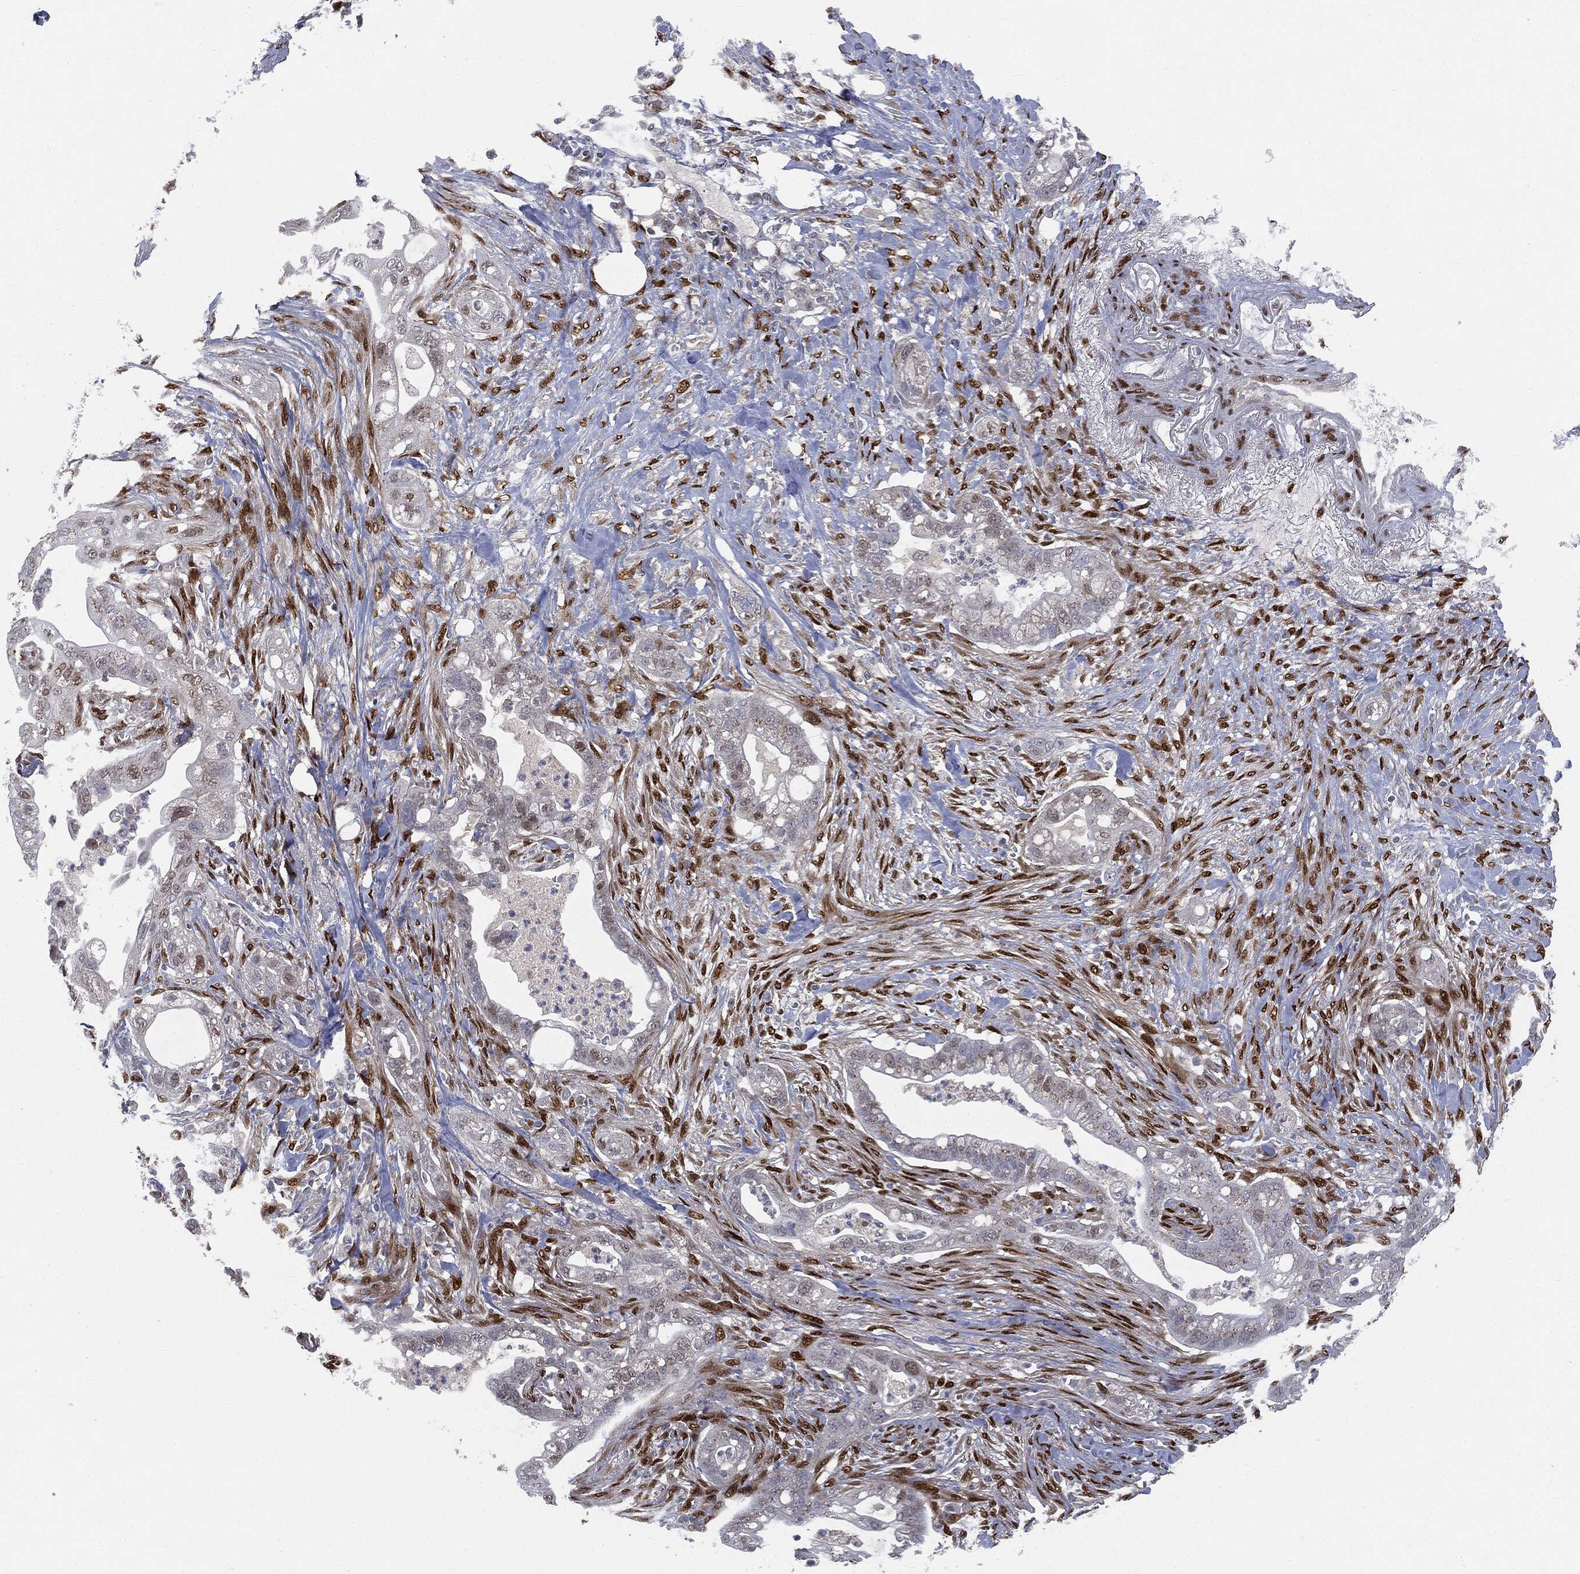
{"staining": {"intensity": "negative", "quantity": "none", "location": "none"}, "tissue": "pancreatic cancer", "cell_type": "Tumor cells", "image_type": "cancer", "snomed": [{"axis": "morphology", "description": "Adenocarcinoma, NOS"}, {"axis": "topography", "description": "Pancreas"}], "caption": "This is a image of IHC staining of adenocarcinoma (pancreatic), which shows no staining in tumor cells. (DAB immunohistochemistry (IHC), high magnification).", "gene": "CASD1", "patient": {"sex": "male", "age": 44}}